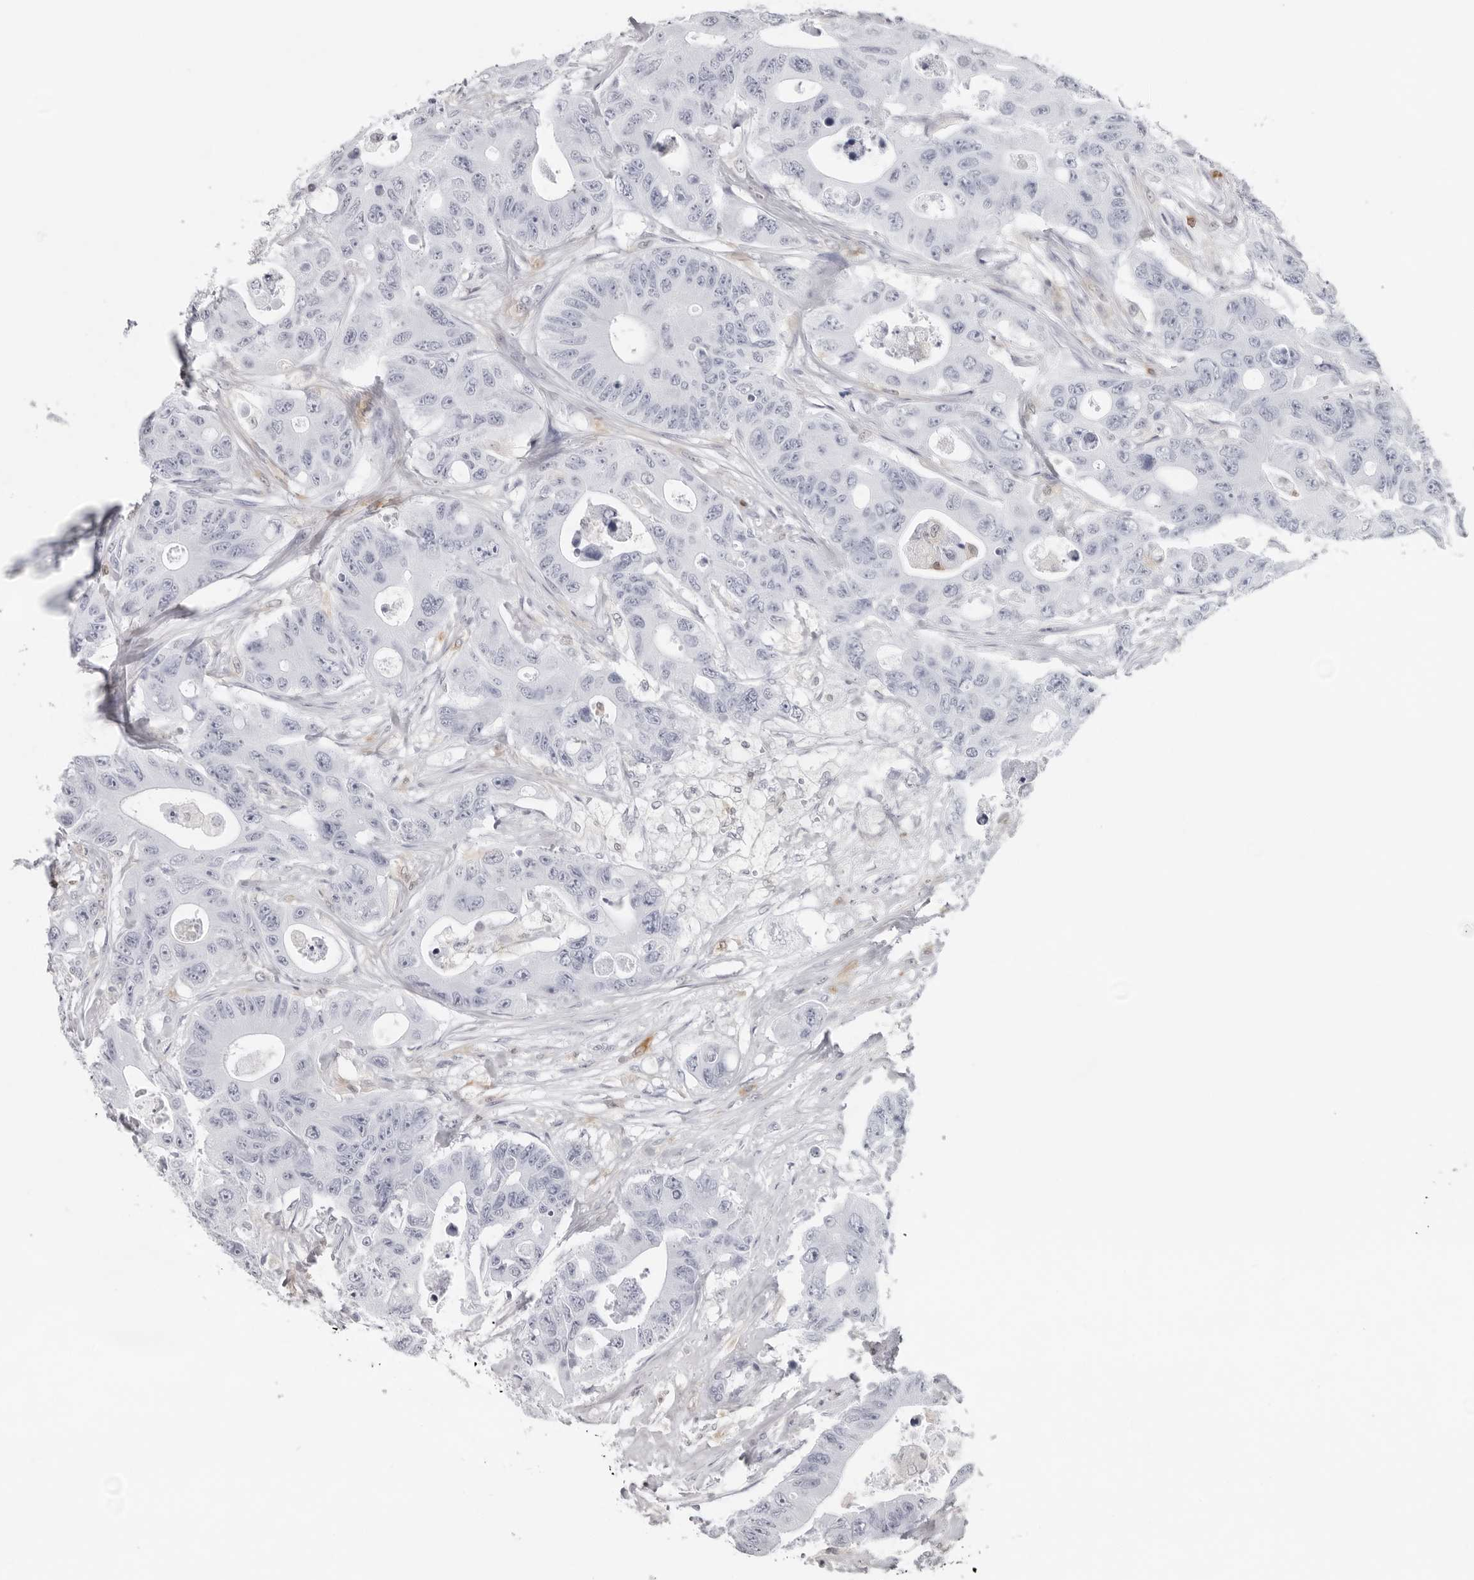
{"staining": {"intensity": "negative", "quantity": "none", "location": "none"}, "tissue": "colorectal cancer", "cell_type": "Tumor cells", "image_type": "cancer", "snomed": [{"axis": "morphology", "description": "Adenocarcinoma, NOS"}, {"axis": "topography", "description": "Colon"}], "caption": "High power microscopy photomicrograph of an IHC histopathology image of colorectal cancer (adenocarcinoma), revealing no significant staining in tumor cells.", "gene": "FMNL1", "patient": {"sex": "female", "age": 46}}